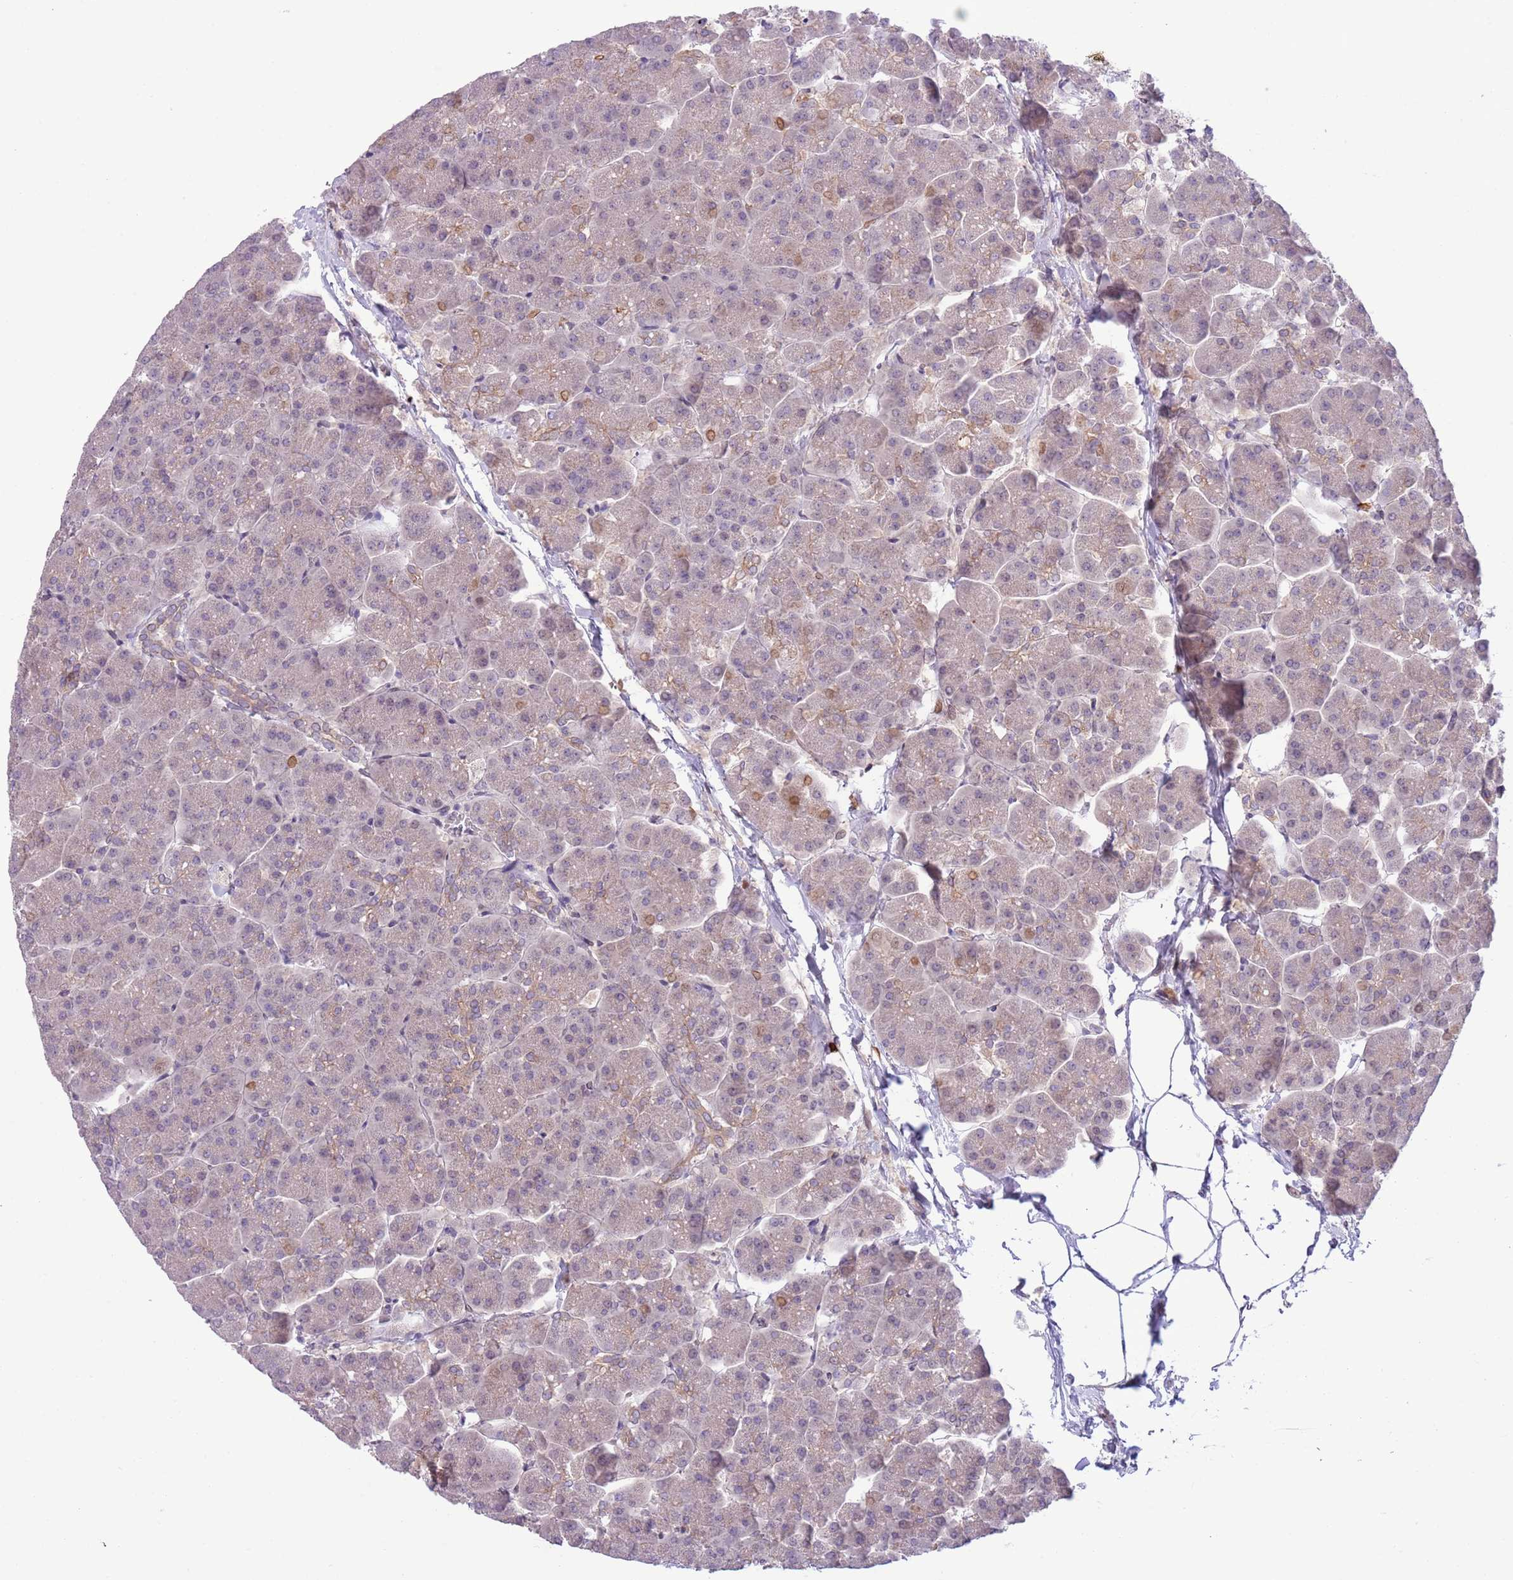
{"staining": {"intensity": "negative", "quantity": "none", "location": "none"}, "tissue": "pancreas", "cell_type": "Exocrine glandular cells", "image_type": "normal", "snomed": [{"axis": "morphology", "description": "Normal tissue, NOS"}, {"axis": "topography", "description": "Pancreas"}, {"axis": "topography", "description": "Peripheral nerve tissue"}], "caption": "Immunohistochemical staining of benign human pancreas demonstrates no significant positivity in exocrine glandular cells. (DAB (3,3'-diaminobenzidine) immunohistochemistry with hematoxylin counter stain).", "gene": "CCND2", "patient": {"sex": "male", "age": 54}}